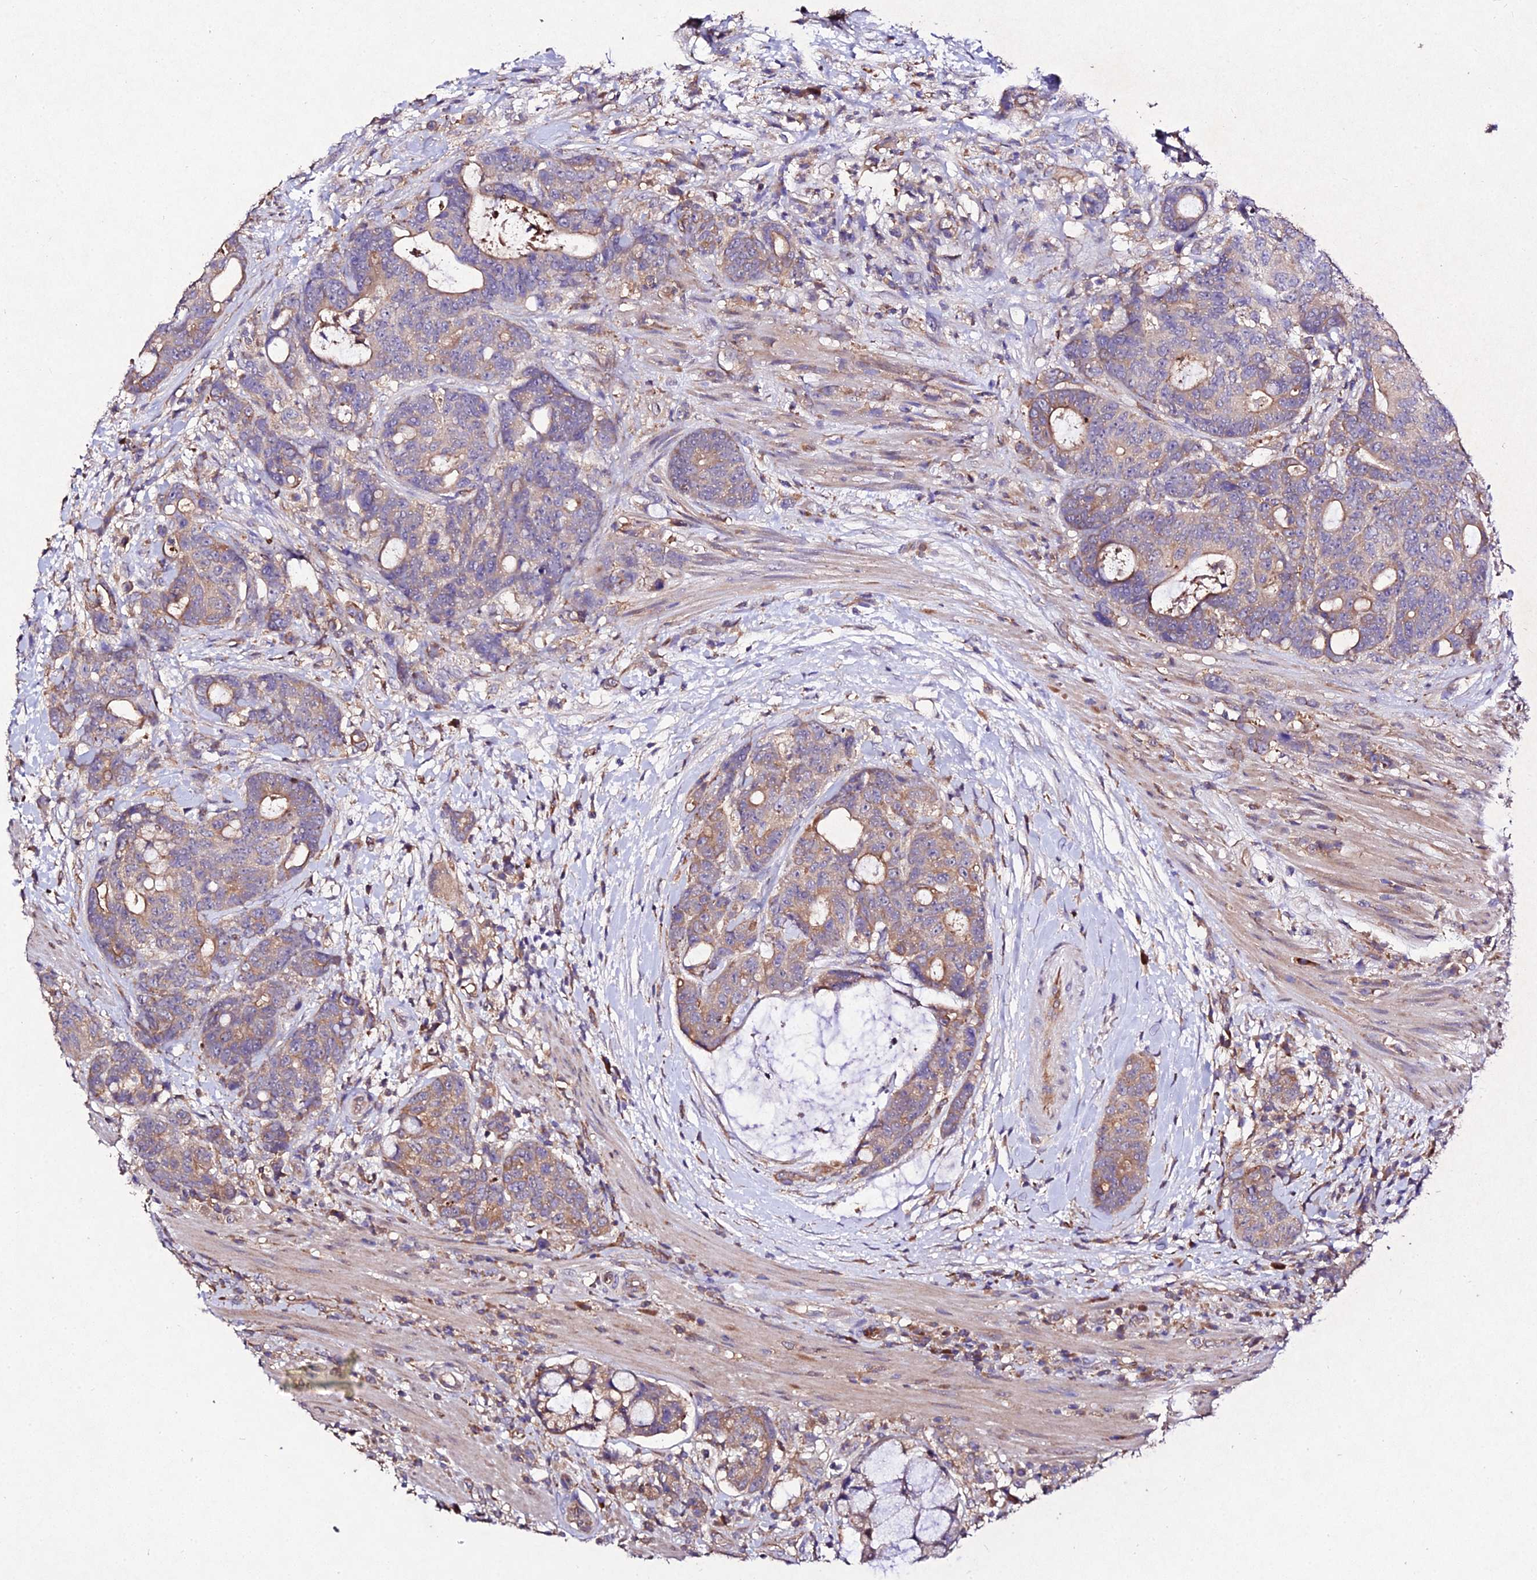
{"staining": {"intensity": "moderate", "quantity": "<25%", "location": "cytoplasmic/membranous"}, "tissue": "colorectal cancer", "cell_type": "Tumor cells", "image_type": "cancer", "snomed": [{"axis": "morphology", "description": "Adenocarcinoma, NOS"}, {"axis": "topography", "description": "Colon"}], "caption": "Protein analysis of adenocarcinoma (colorectal) tissue demonstrates moderate cytoplasmic/membranous positivity in approximately <25% of tumor cells.", "gene": "AP3M2", "patient": {"sex": "female", "age": 82}}